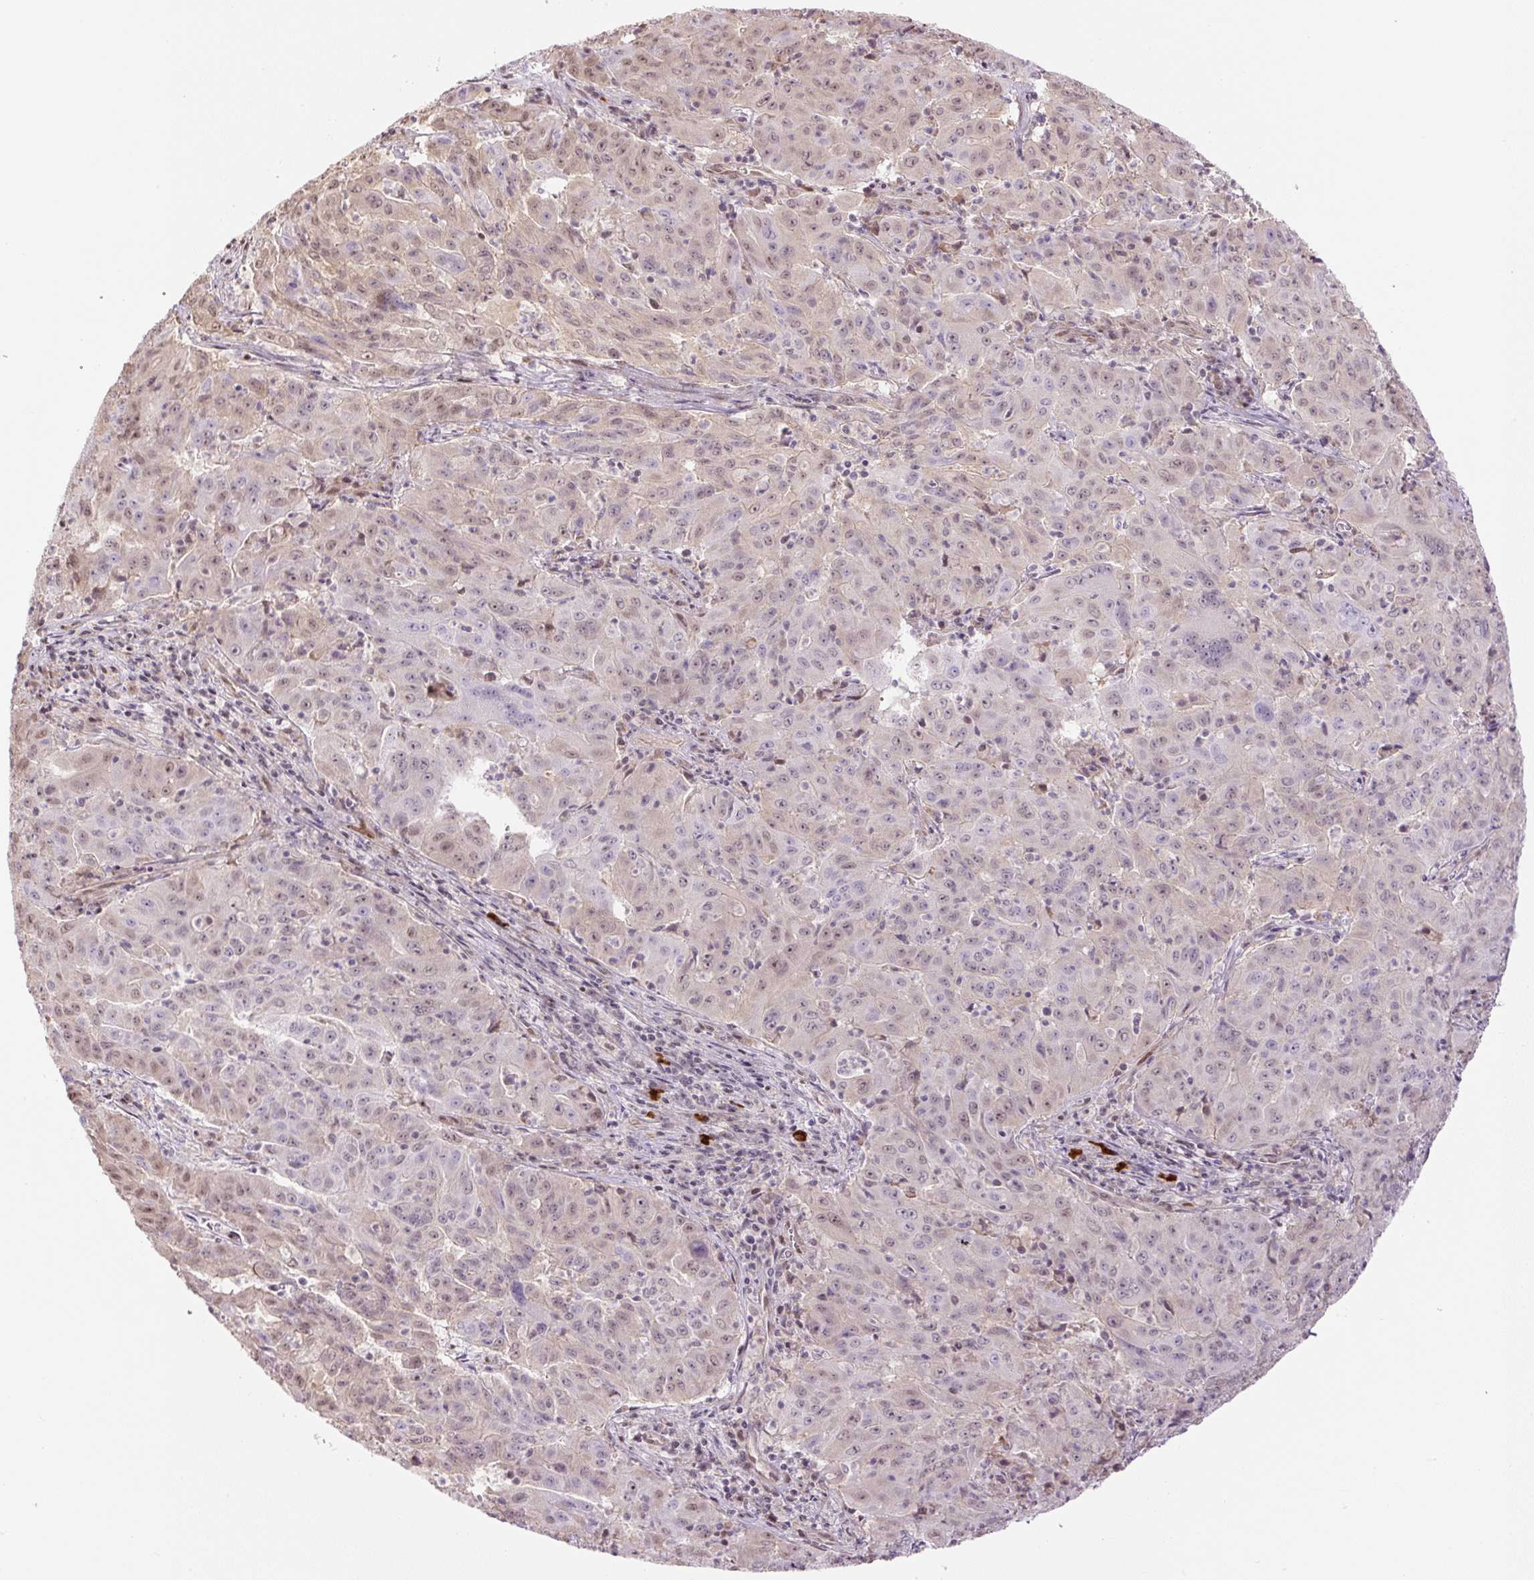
{"staining": {"intensity": "moderate", "quantity": "<25%", "location": "nuclear"}, "tissue": "pancreatic cancer", "cell_type": "Tumor cells", "image_type": "cancer", "snomed": [{"axis": "morphology", "description": "Adenocarcinoma, NOS"}, {"axis": "topography", "description": "Pancreas"}], "caption": "Human pancreatic adenocarcinoma stained with a brown dye reveals moderate nuclear positive positivity in approximately <25% of tumor cells.", "gene": "TCFL5", "patient": {"sex": "male", "age": 63}}